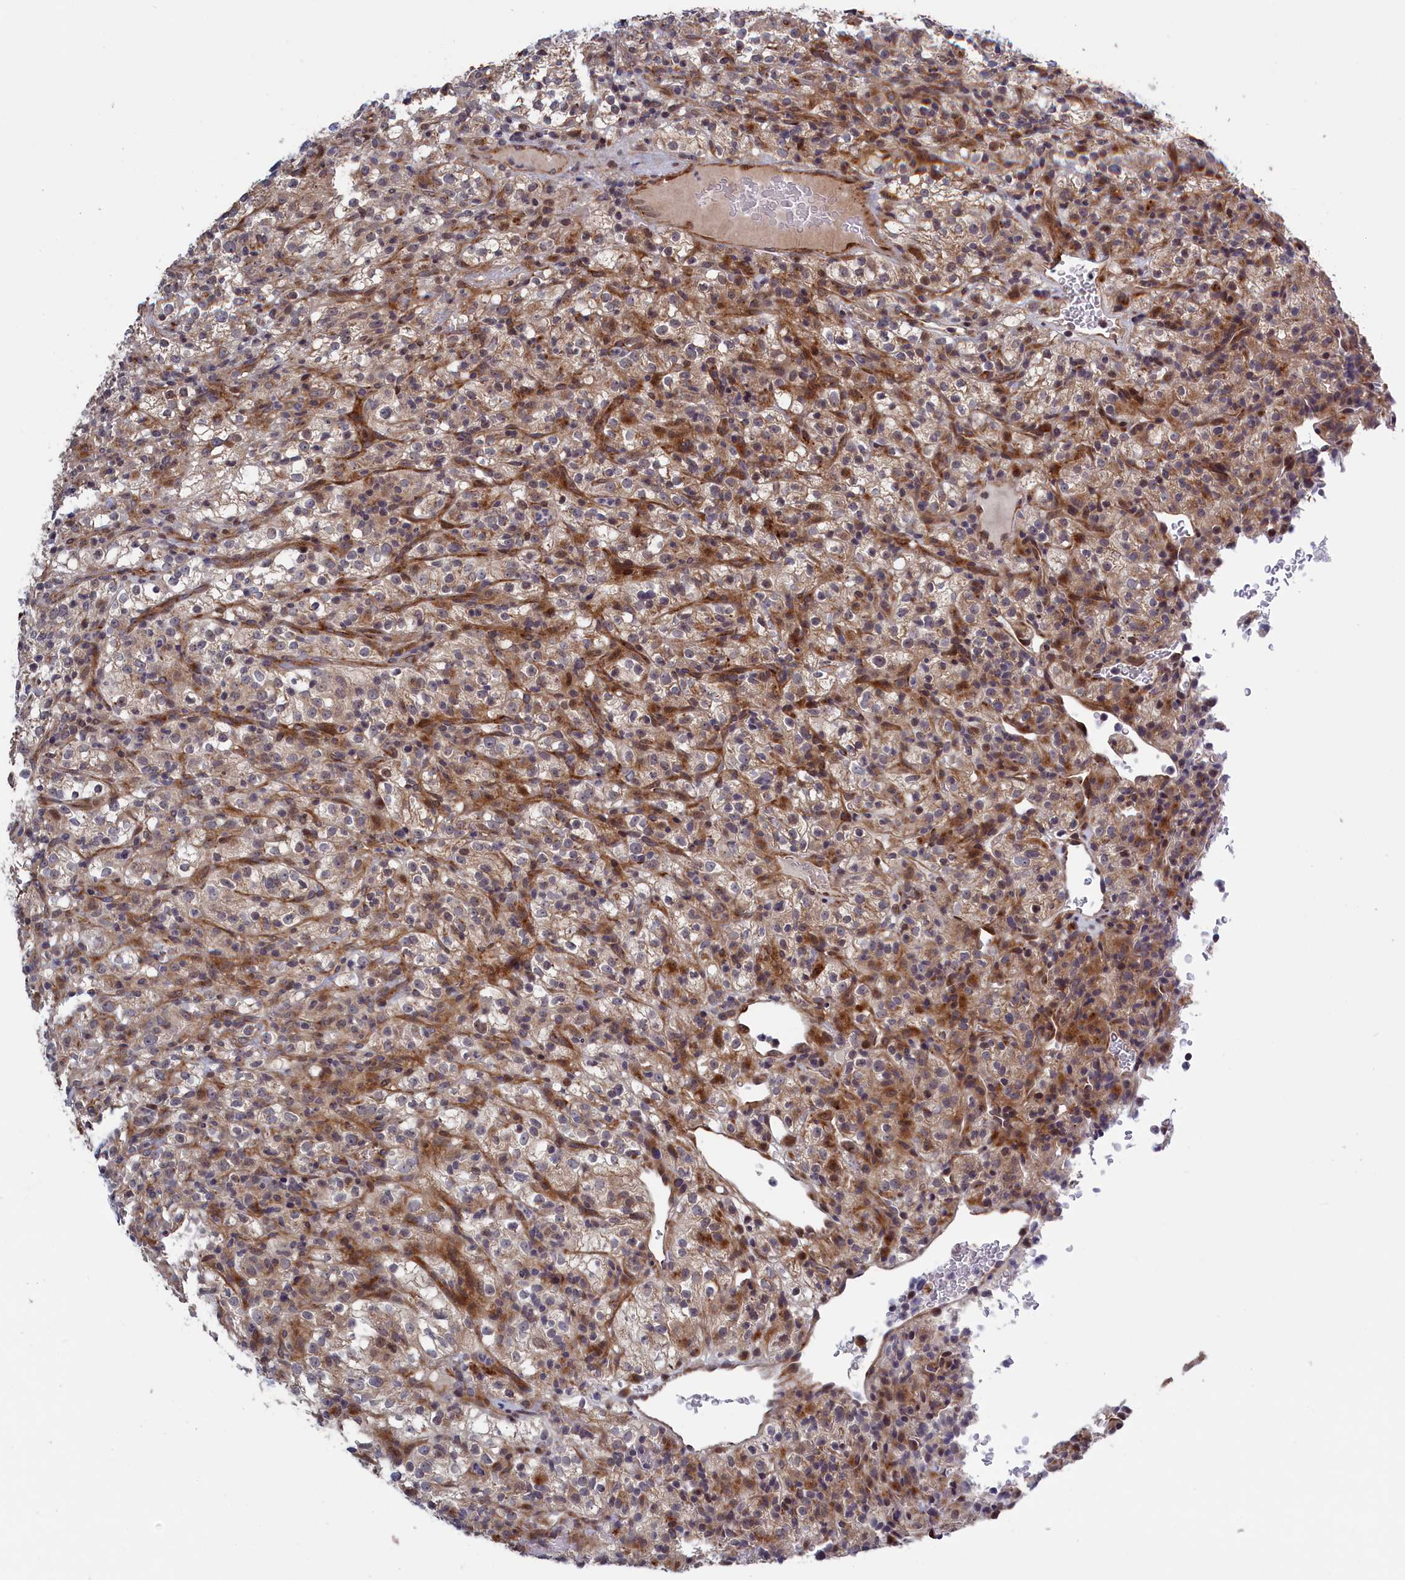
{"staining": {"intensity": "weak", "quantity": "<25%", "location": "cytoplasmic/membranous"}, "tissue": "renal cancer", "cell_type": "Tumor cells", "image_type": "cancer", "snomed": [{"axis": "morphology", "description": "Normal tissue, NOS"}, {"axis": "morphology", "description": "Adenocarcinoma, NOS"}, {"axis": "topography", "description": "Kidney"}], "caption": "Histopathology image shows no protein staining in tumor cells of renal cancer tissue.", "gene": "LSG1", "patient": {"sex": "female", "age": 72}}